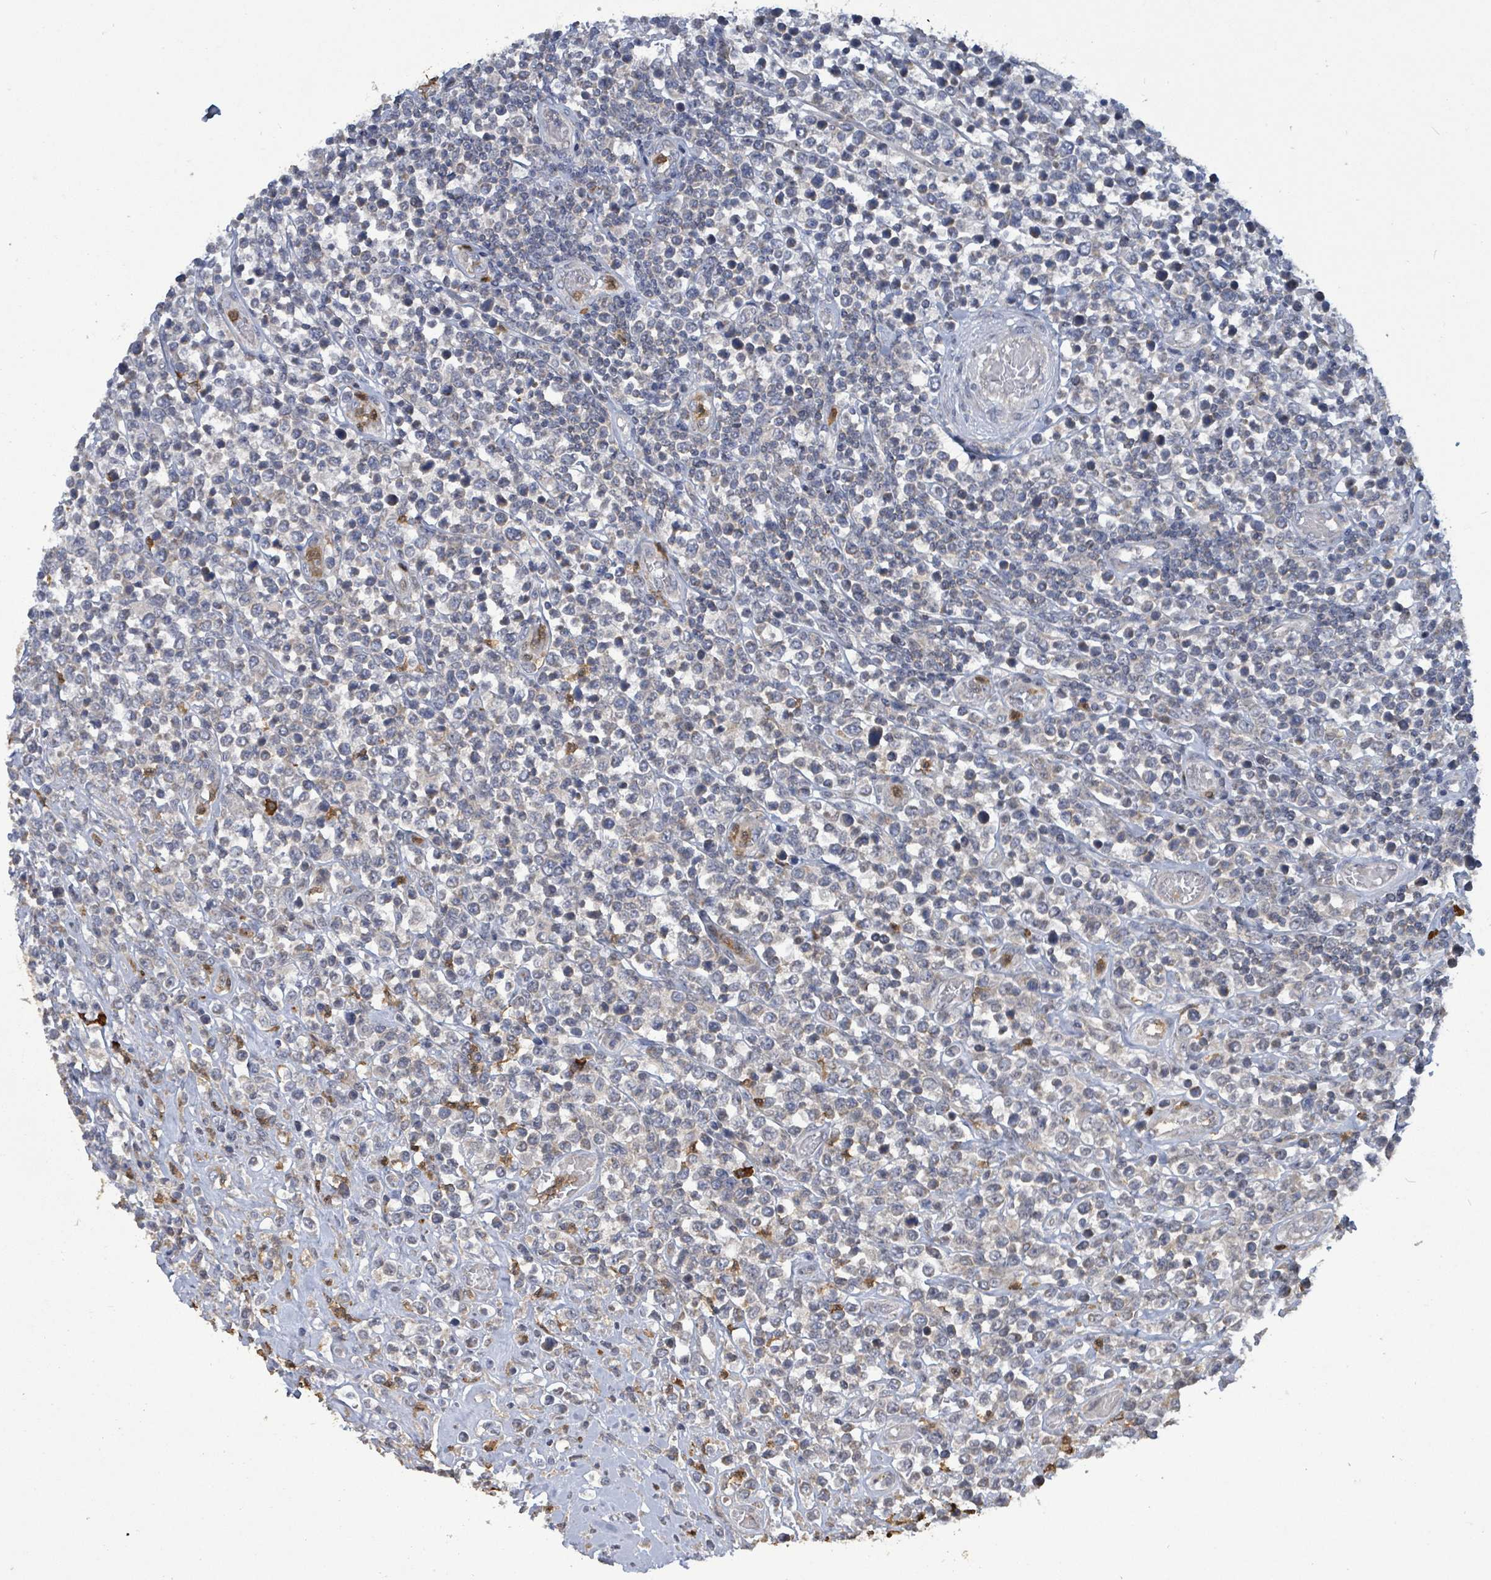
{"staining": {"intensity": "negative", "quantity": "none", "location": "none"}, "tissue": "lymphoma", "cell_type": "Tumor cells", "image_type": "cancer", "snomed": [{"axis": "morphology", "description": "Malignant lymphoma, non-Hodgkin's type, High grade"}, {"axis": "topography", "description": "Soft tissue"}], "caption": "Tumor cells are negative for brown protein staining in lymphoma.", "gene": "COQ6", "patient": {"sex": "female", "age": 56}}